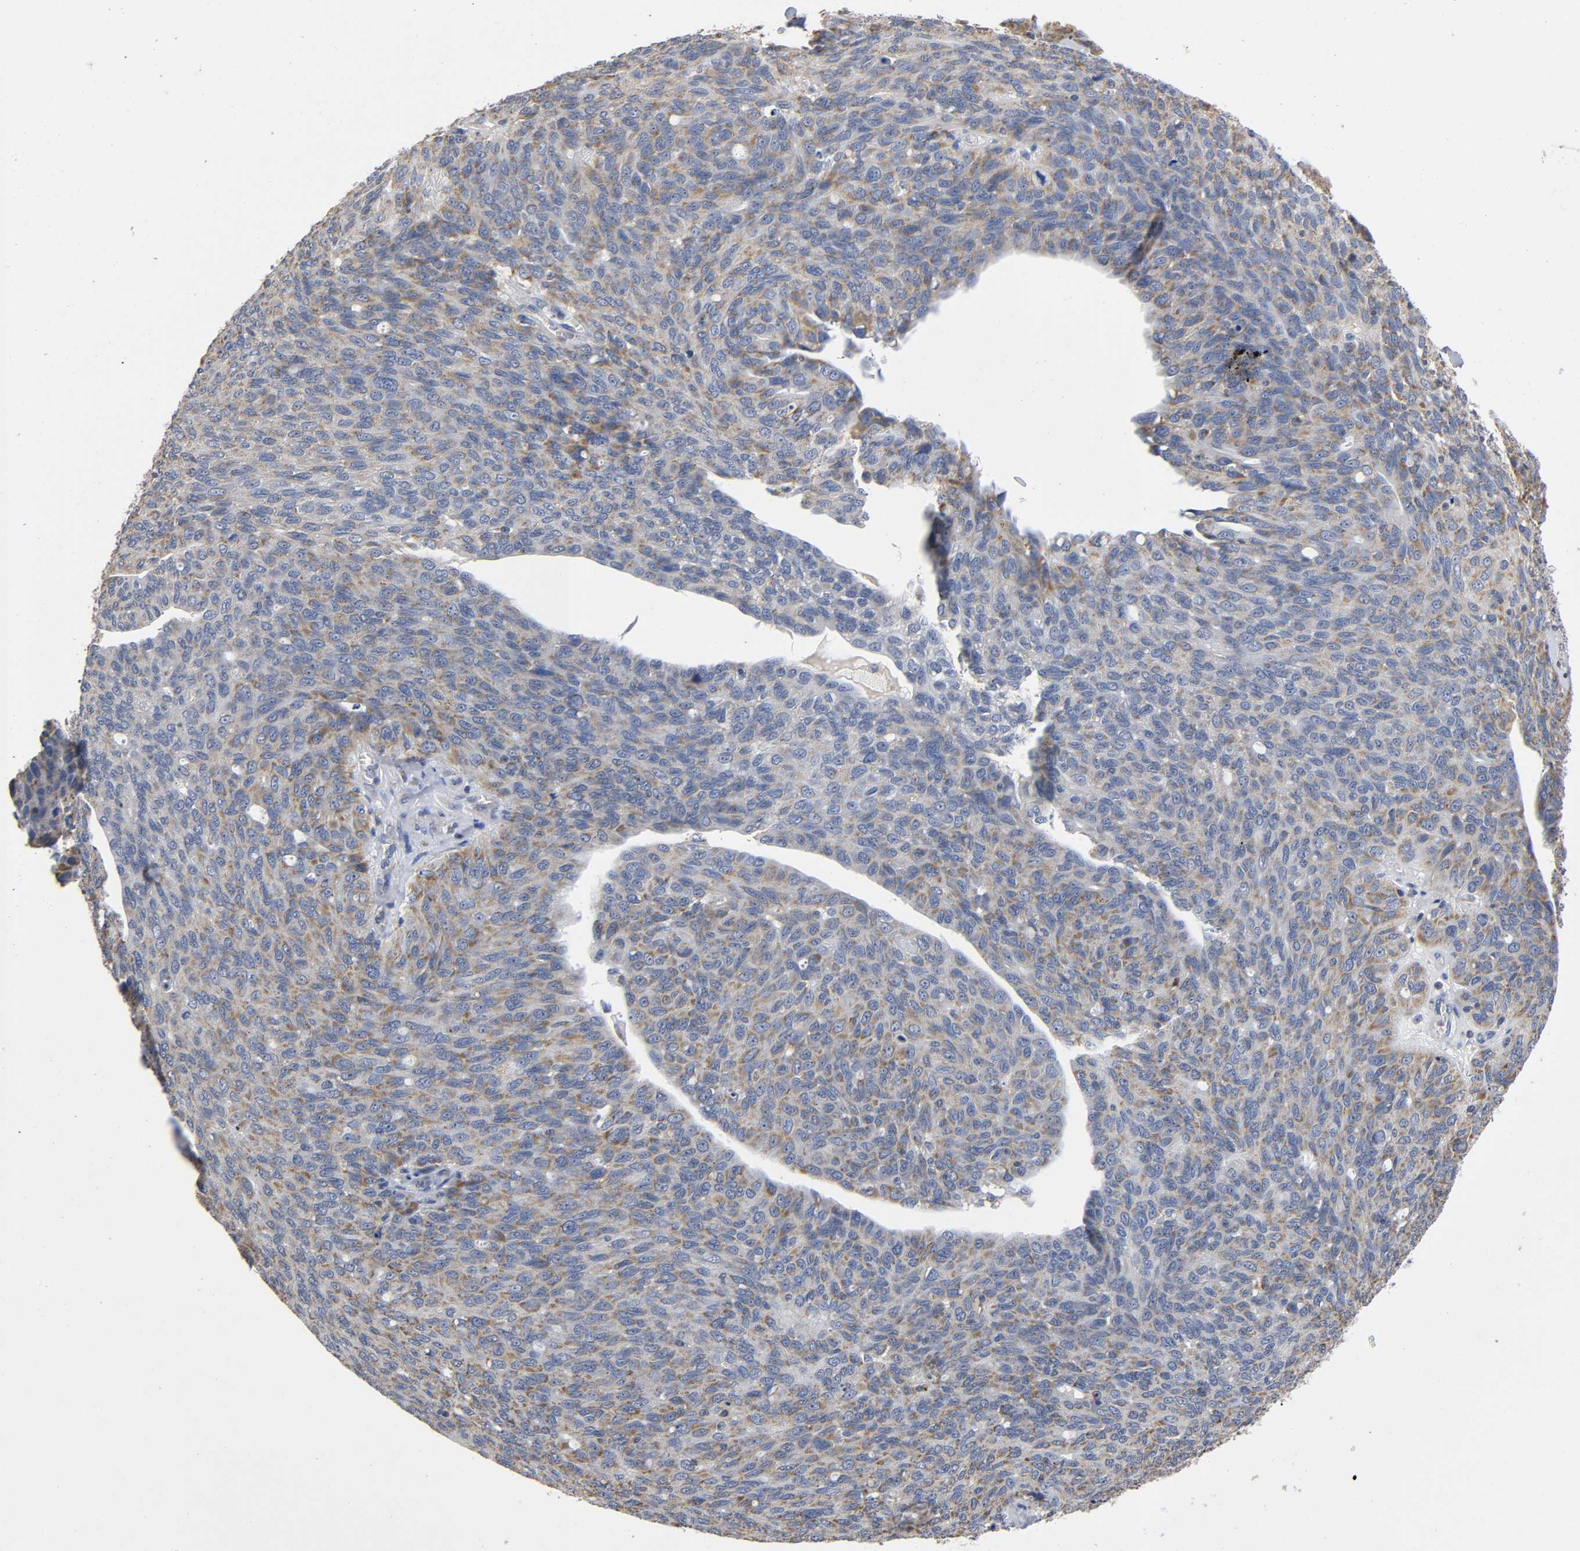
{"staining": {"intensity": "moderate", "quantity": ">75%", "location": "cytoplasmic/membranous"}, "tissue": "ovarian cancer", "cell_type": "Tumor cells", "image_type": "cancer", "snomed": [{"axis": "morphology", "description": "Carcinoma, endometroid"}, {"axis": "topography", "description": "Ovary"}], "caption": "Immunohistochemical staining of human ovarian cancer (endometroid carcinoma) reveals medium levels of moderate cytoplasmic/membranous expression in about >75% of tumor cells. Using DAB (3,3'-diaminobenzidine) (brown) and hematoxylin (blue) stains, captured at high magnification using brightfield microscopy.", "gene": "SYT16", "patient": {"sex": "female", "age": 60}}